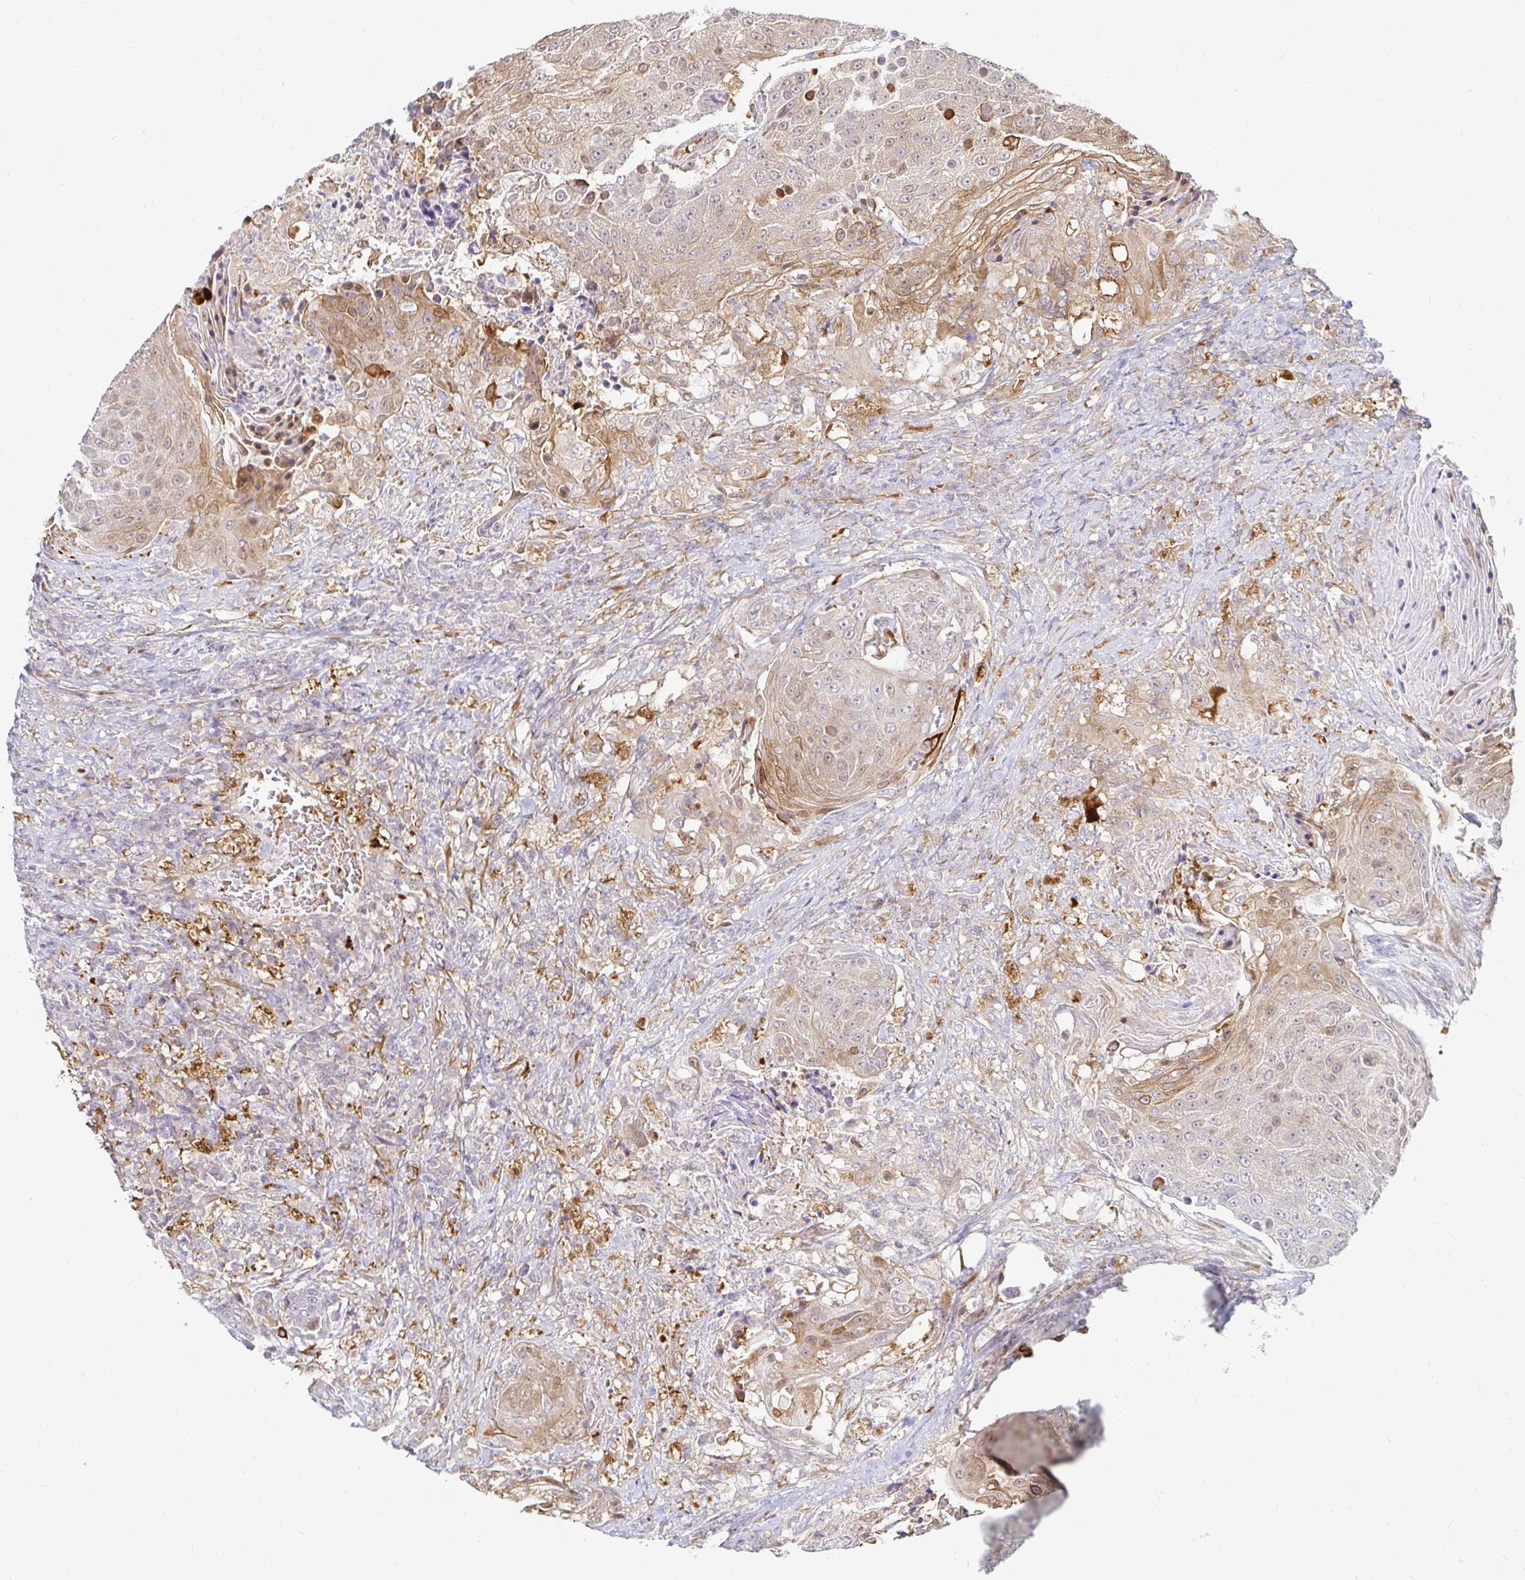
{"staining": {"intensity": "weak", "quantity": "25%-75%", "location": "cytoplasmic/membranous"}, "tissue": "urothelial cancer", "cell_type": "Tumor cells", "image_type": "cancer", "snomed": [{"axis": "morphology", "description": "Urothelial carcinoma, High grade"}, {"axis": "topography", "description": "Urinary bladder"}], "caption": "A high-resolution histopathology image shows immunohistochemistry (IHC) staining of urothelial cancer, which exhibits weak cytoplasmic/membranous staining in approximately 25%-75% of tumor cells.", "gene": "CAST", "patient": {"sex": "female", "age": 63}}